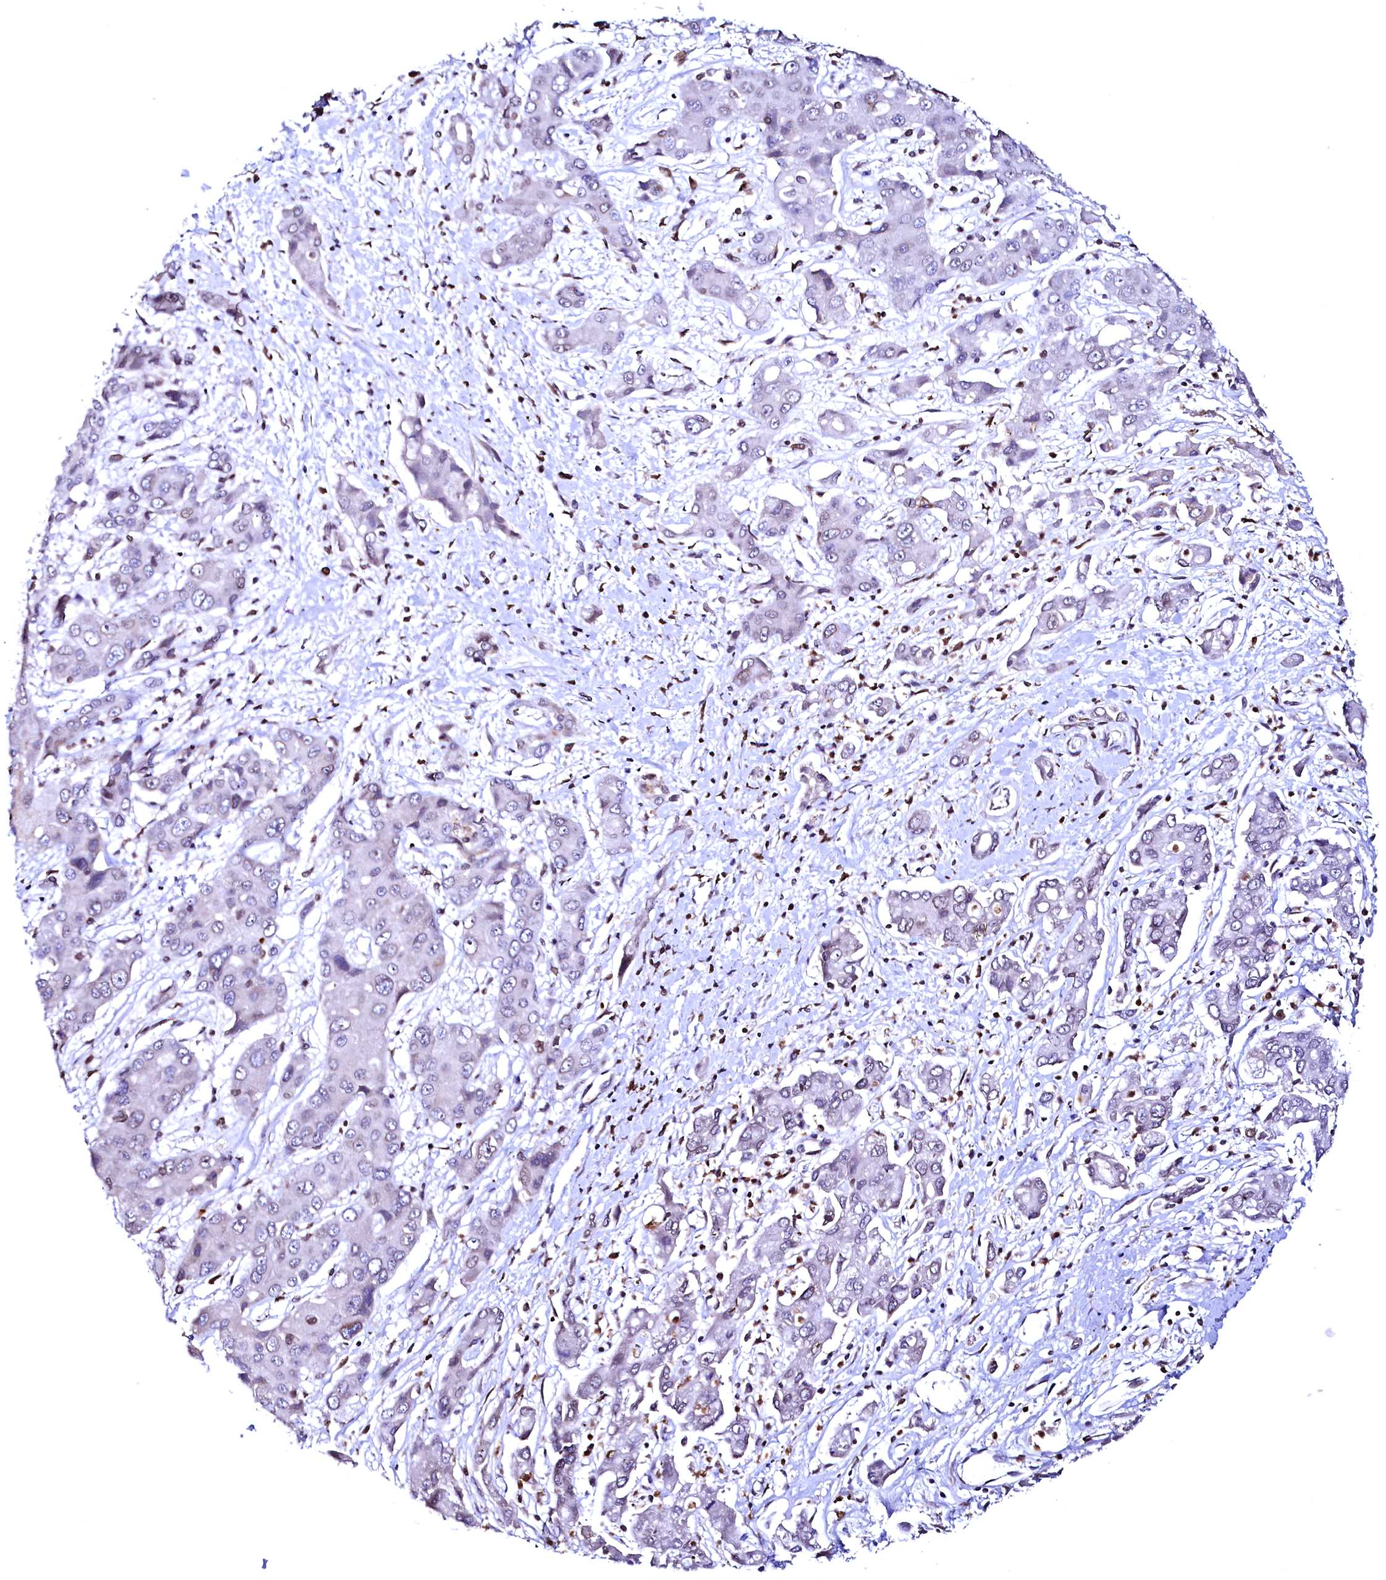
{"staining": {"intensity": "negative", "quantity": "none", "location": "none"}, "tissue": "liver cancer", "cell_type": "Tumor cells", "image_type": "cancer", "snomed": [{"axis": "morphology", "description": "Cholangiocarcinoma"}, {"axis": "topography", "description": "Liver"}], "caption": "Tumor cells are negative for protein expression in human liver cancer (cholangiocarcinoma). (Stains: DAB (3,3'-diaminobenzidine) immunohistochemistry (IHC) with hematoxylin counter stain, Microscopy: brightfield microscopy at high magnification).", "gene": "HAND1", "patient": {"sex": "male", "age": 67}}